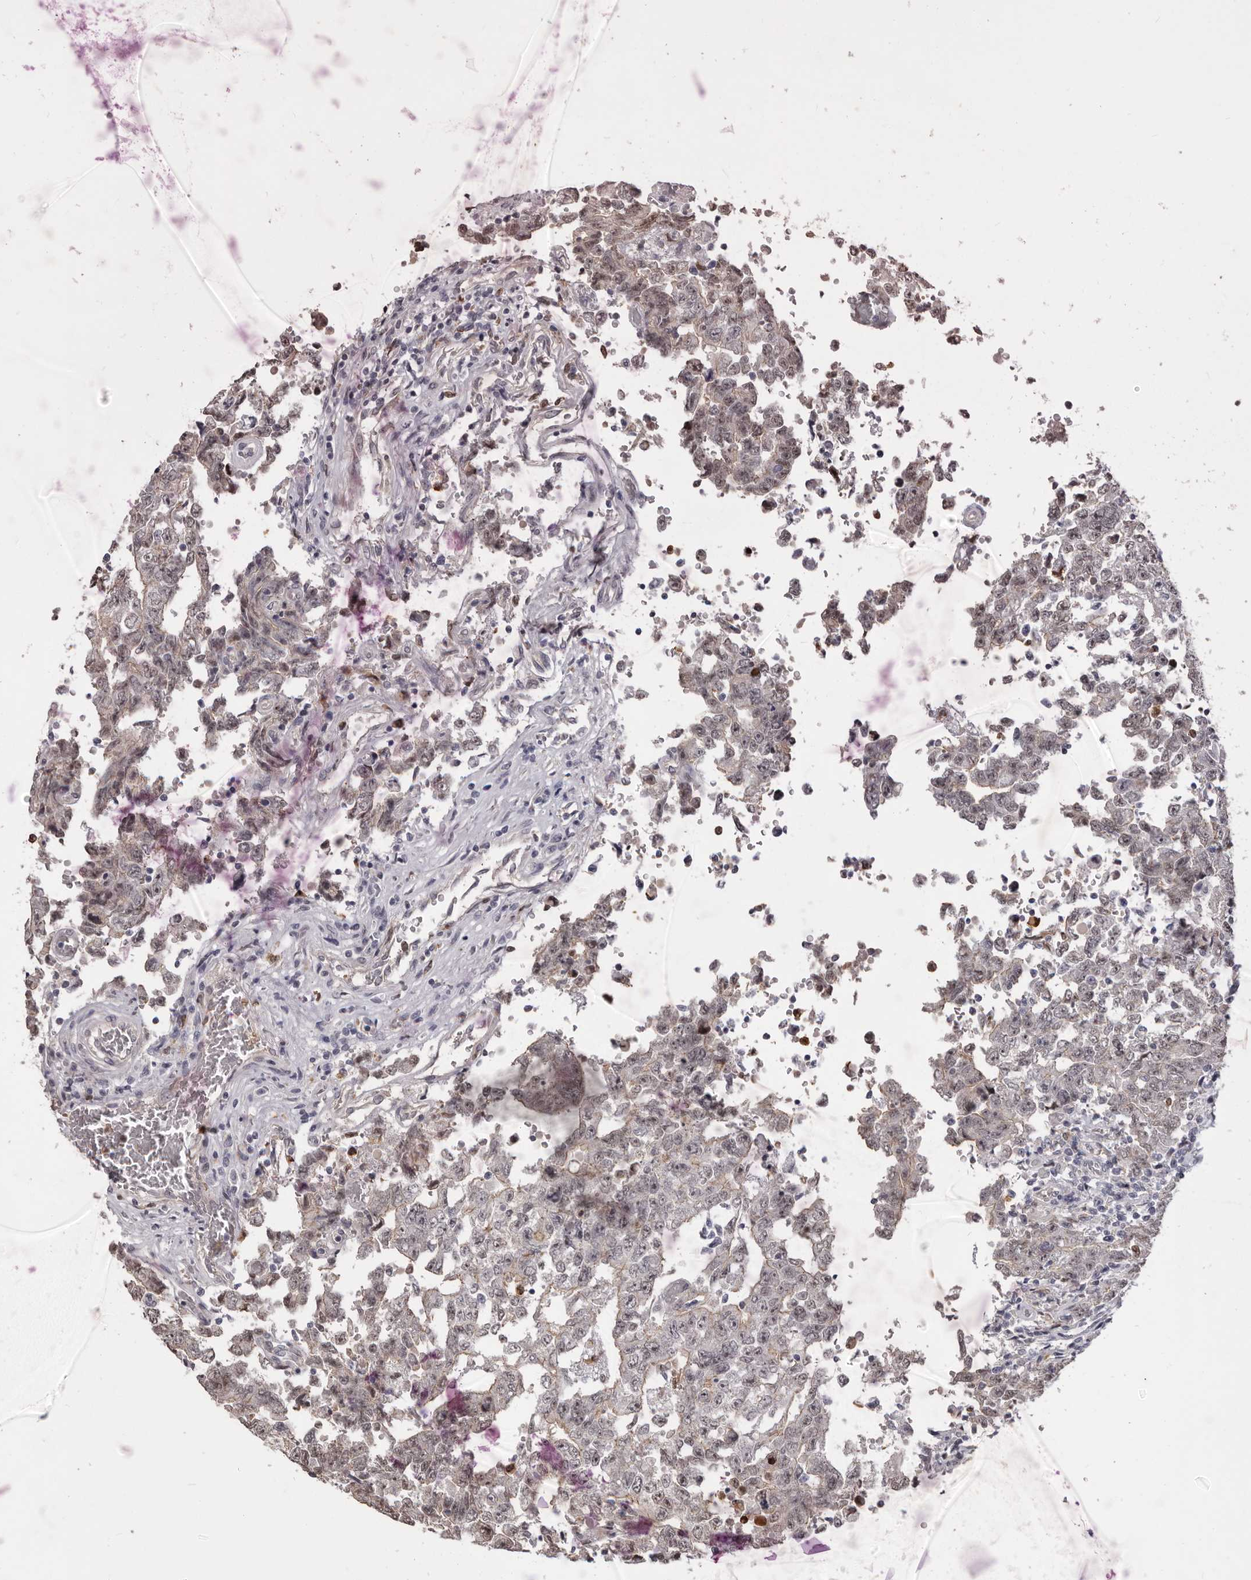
{"staining": {"intensity": "weak", "quantity": "<25%", "location": "nuclear"}, "tissue": "testis cancer", "cell_type": "Tumor cells", "image_type": "cancer", "snomed": [{"axis": "morphology", "description": "Carcinoma, Embryonal, NOS"}, {"axis": "topography", "description": "Testis"}], "caption": "An image of embryonal carcinoma (testis) stained for a protein reveals no brown staining in tumor cells. Brightfield microscopy of immunohistochemistry stained with DAB (3,3'-diaminobenzidine) (brown) and hematoxylin (blue), captured at high magnification.", "gene": "GPR157", "patient": {"sex": "male", "age": 26}}